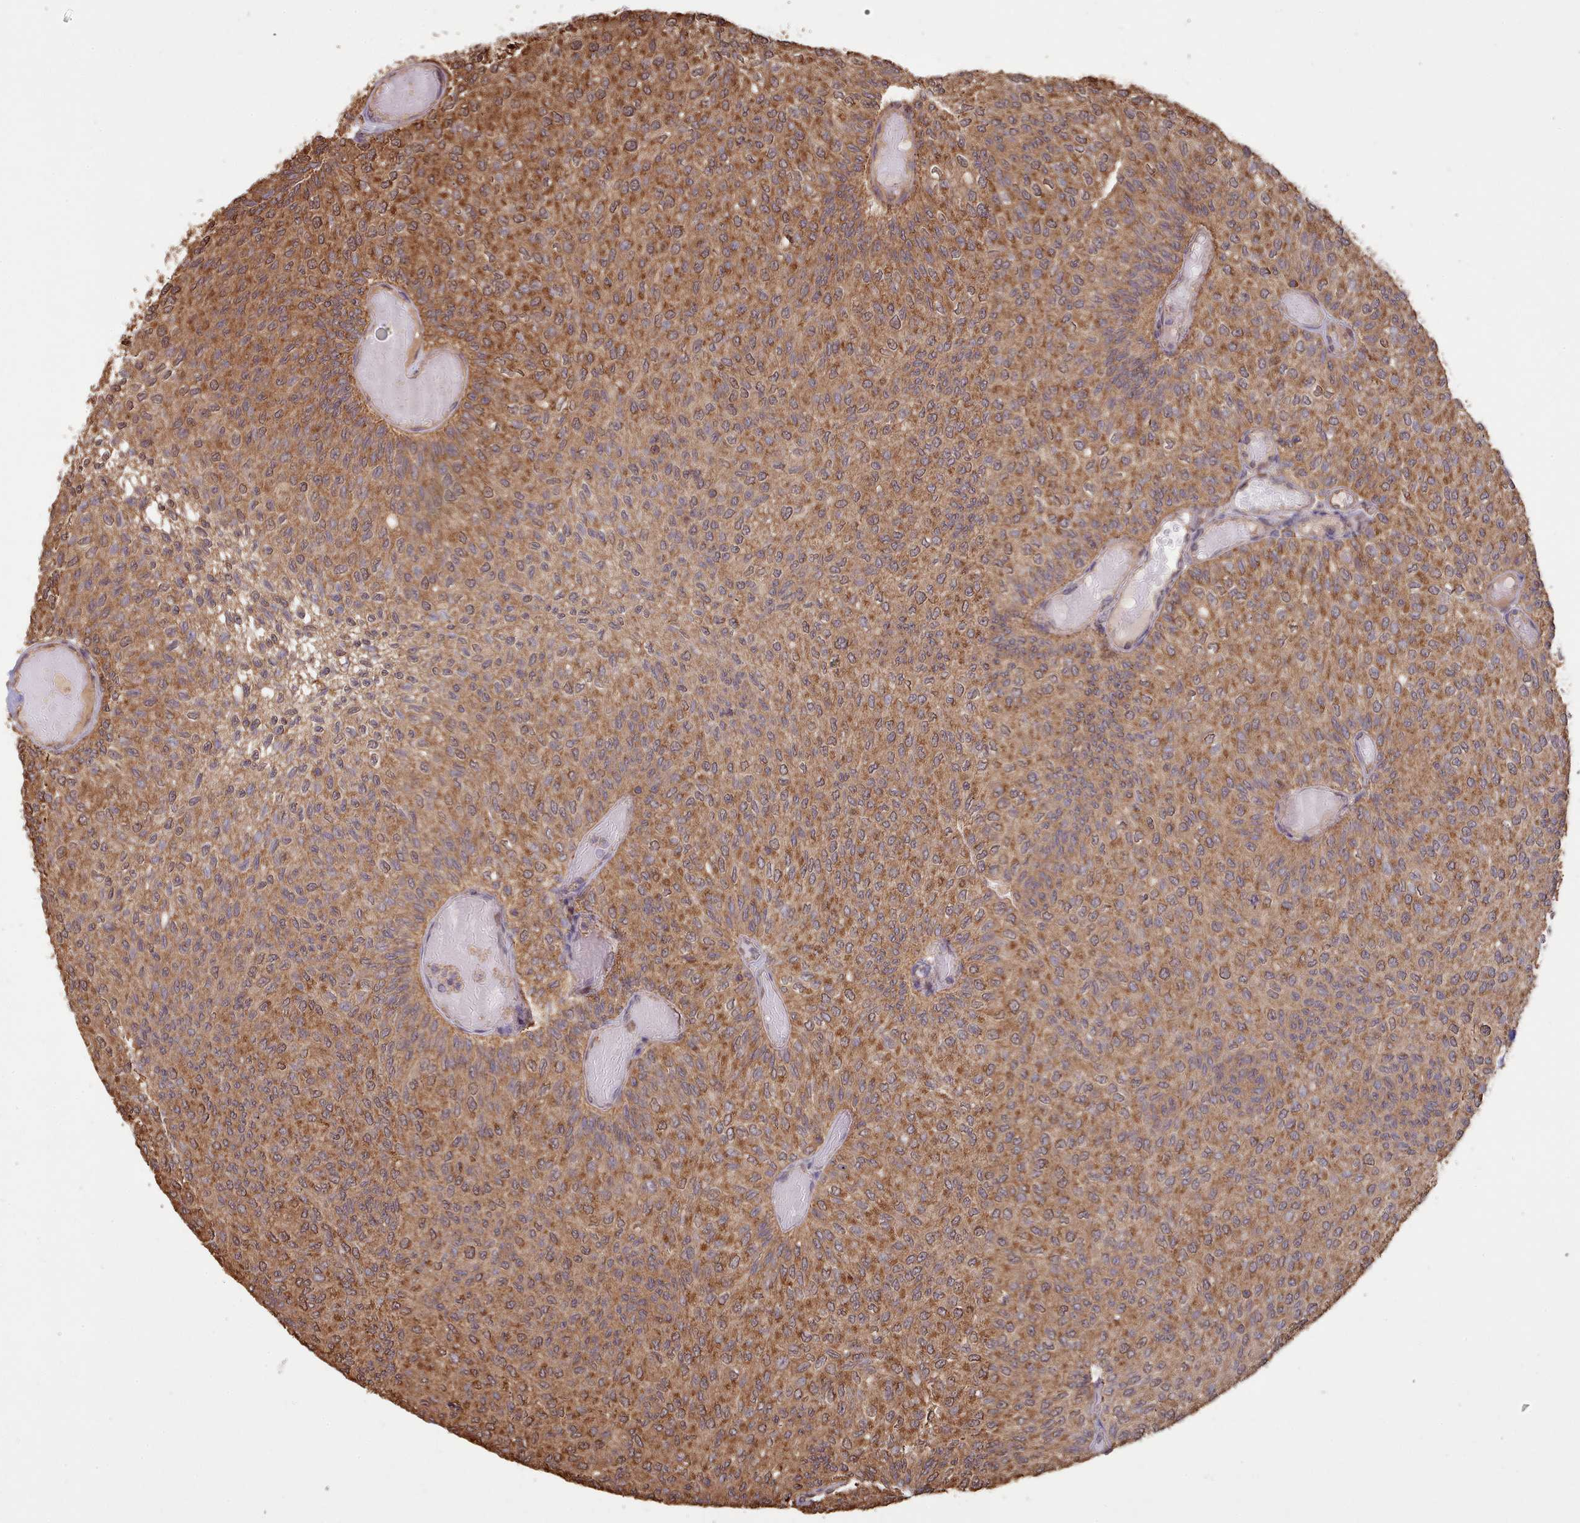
{"staining": {"intensity": "moderate", "quantity": ">75%", "location": "cytoplasmic/membranous,nuclear"}, "tissue": "urothelial cancer", "cell_type": "Tumor cells", "image_type": "cancer", "snomed": [{"axis": "morphology", "description": "Urothelial carcinoma, Low grade"}, {"axis": "topography", "description": "Urinary bladder"}], "caption": "Immunohistochemistry (IHC) (DAB (3,3'-diaminobenzidine)) staining of human urothelial cancer shows moderate cytoplasmic/membranous and nuclear protein expression in approximately >75% of tumor cells.", "gene": "METRN", "patient": {"sex": "male", "age": 78}}